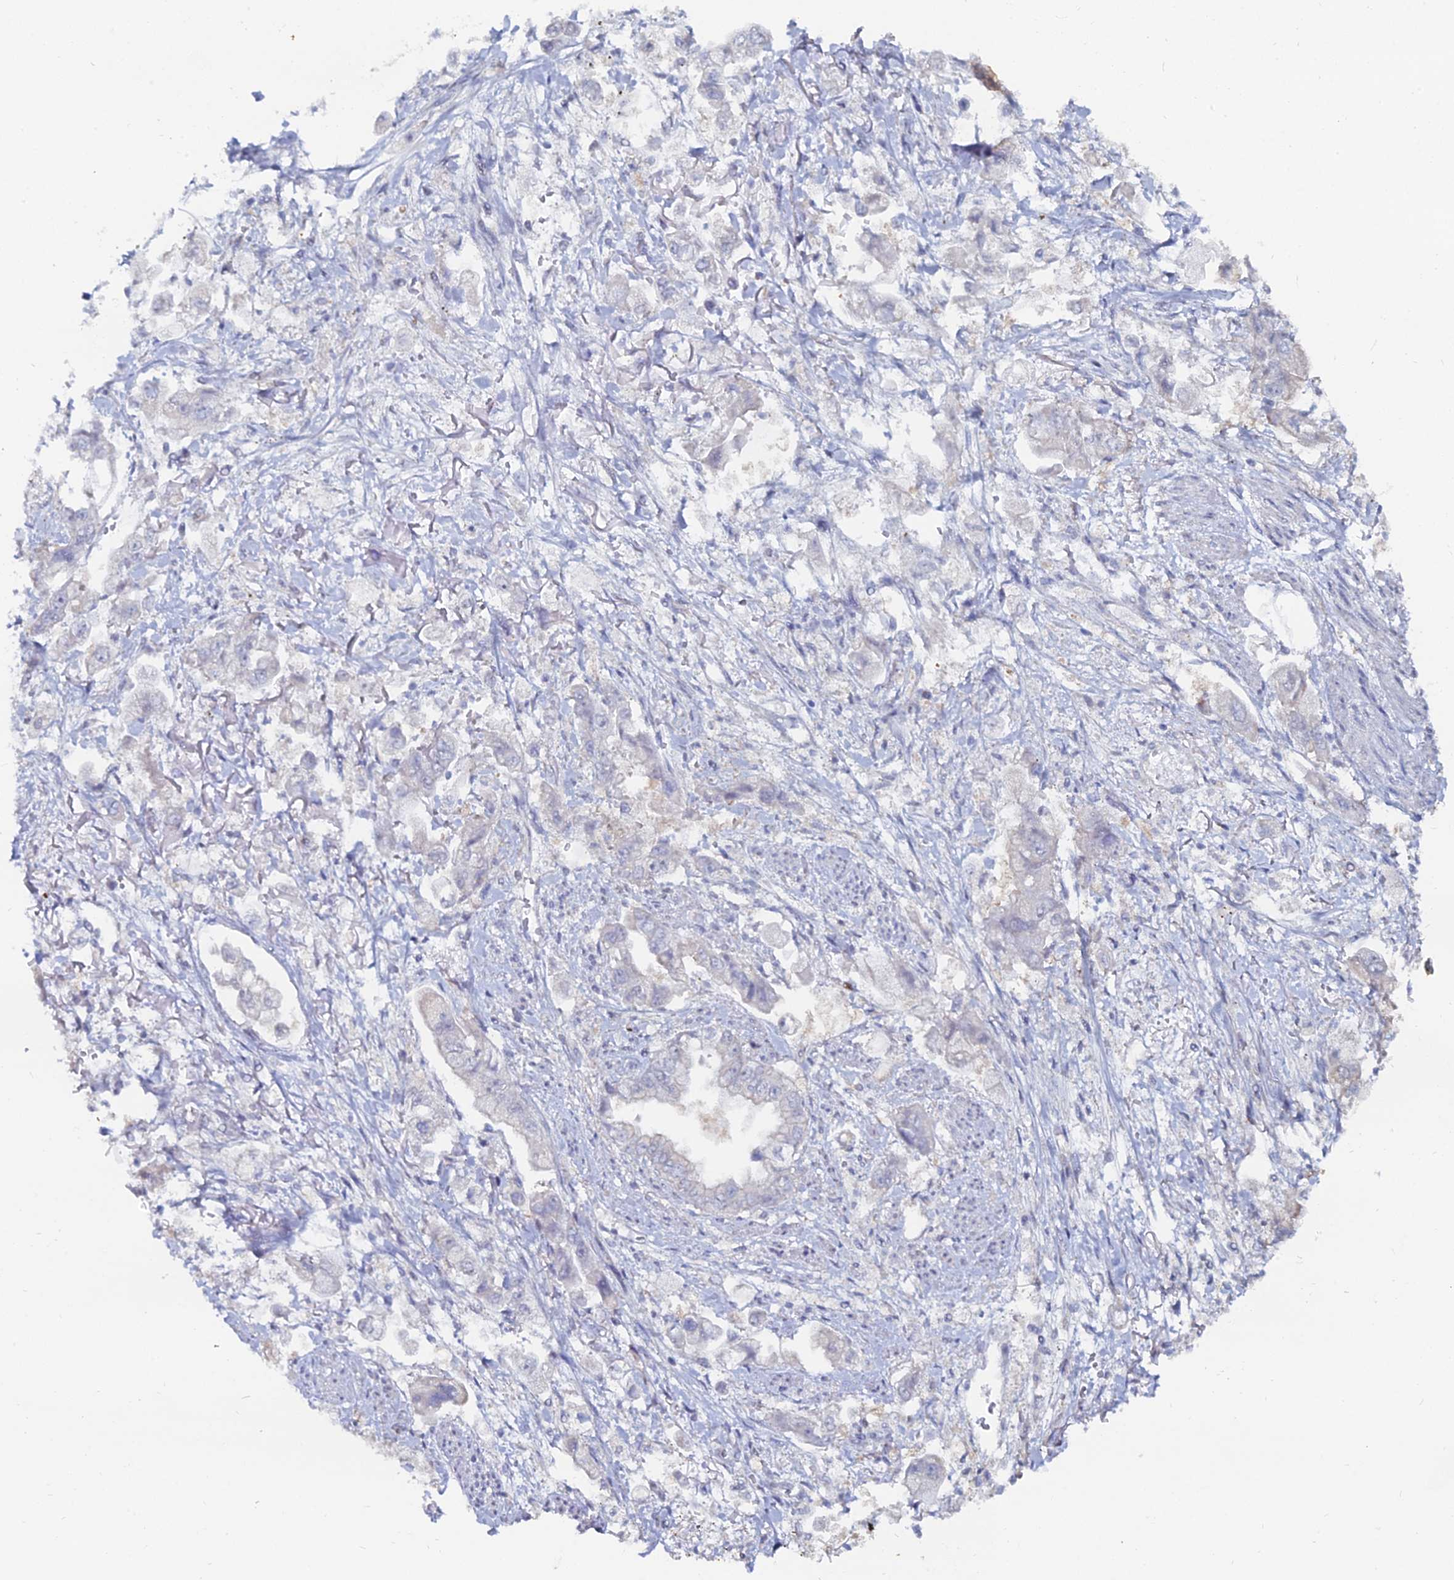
{"staining": {"intensity": "negative", "quantity": "none", "location": "none"}, "tissue": "stomach cancer", "cell_type": "Tumor cells", "image_type": "cancer", "snomed": [{"axis": "morphology", "description": "Adenocarcinoma, NOS"}, {"axis": "topography", "description": "Stomach"}], "caption": "Immunohistochemistry micrograph of neoplastic tissue: human stomach adenocarcinoma stained with DAB shows no significant protein positivity in tumor cells.", "gene": "THAP4", "patient": {"sex": "male", "age": 62}}